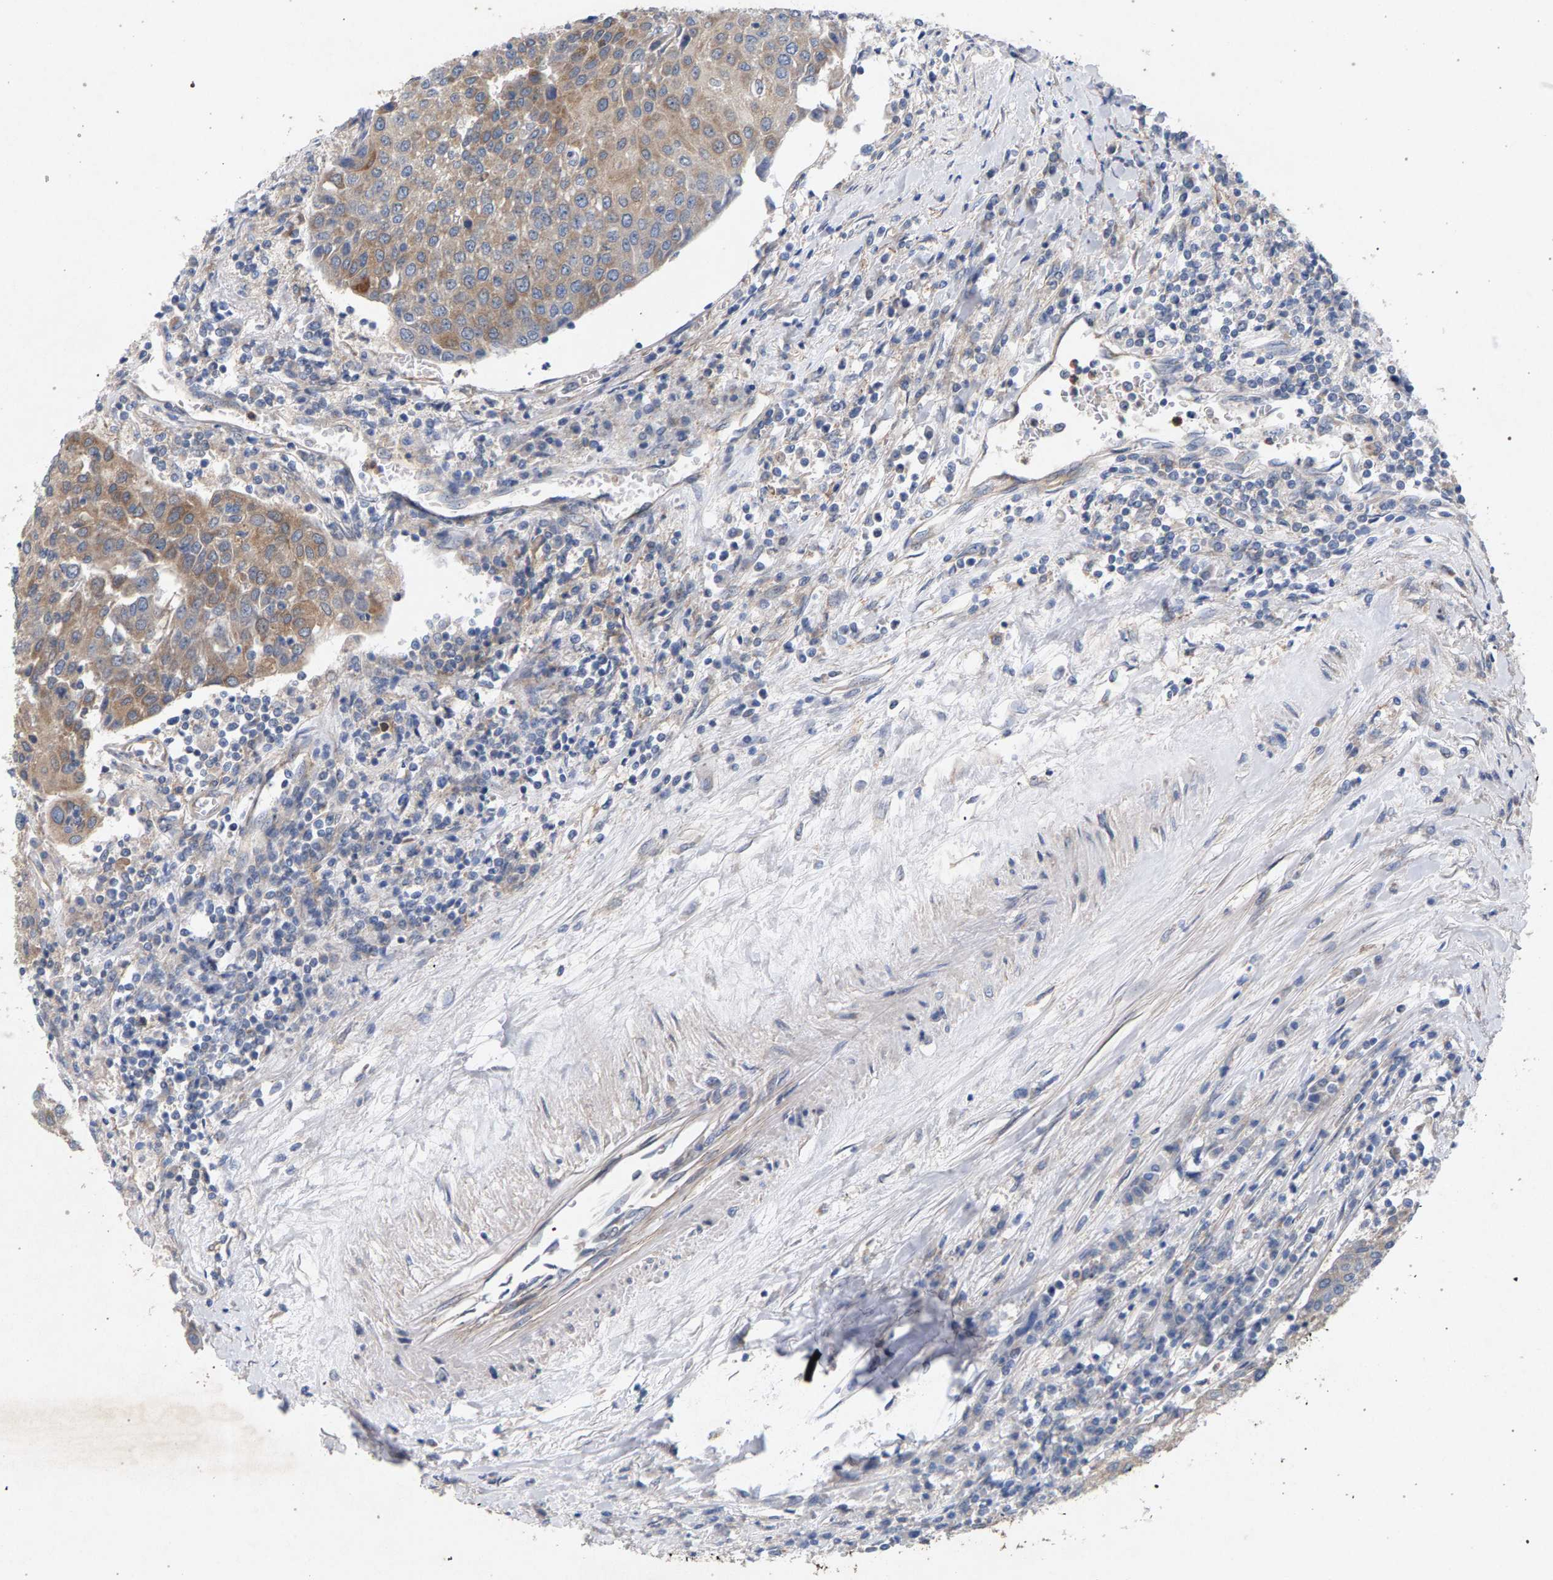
{"staining": {"intensity": "moderate", "quantity": ">75%", "location": "cytoplasmic/membranous"}, "tissue": "urothelial cancer", "cell_type": "Tumor cells", "image_type": "cancer", "snomed": [{"axis": "morphology", "description": "Urothelial carcinoma, High grade"}, {"axis": "topography", "description": "Urinary bladder"}], "caption": "Human urothelial carcinoma (high-grade) stained for a protein (brown) demonstrates moderate cytoplasmic/membranous positive expression in about >75% of tumor cells.", "gene": "MAMDC2", "patient": {"sex": "female", "age": 85}}